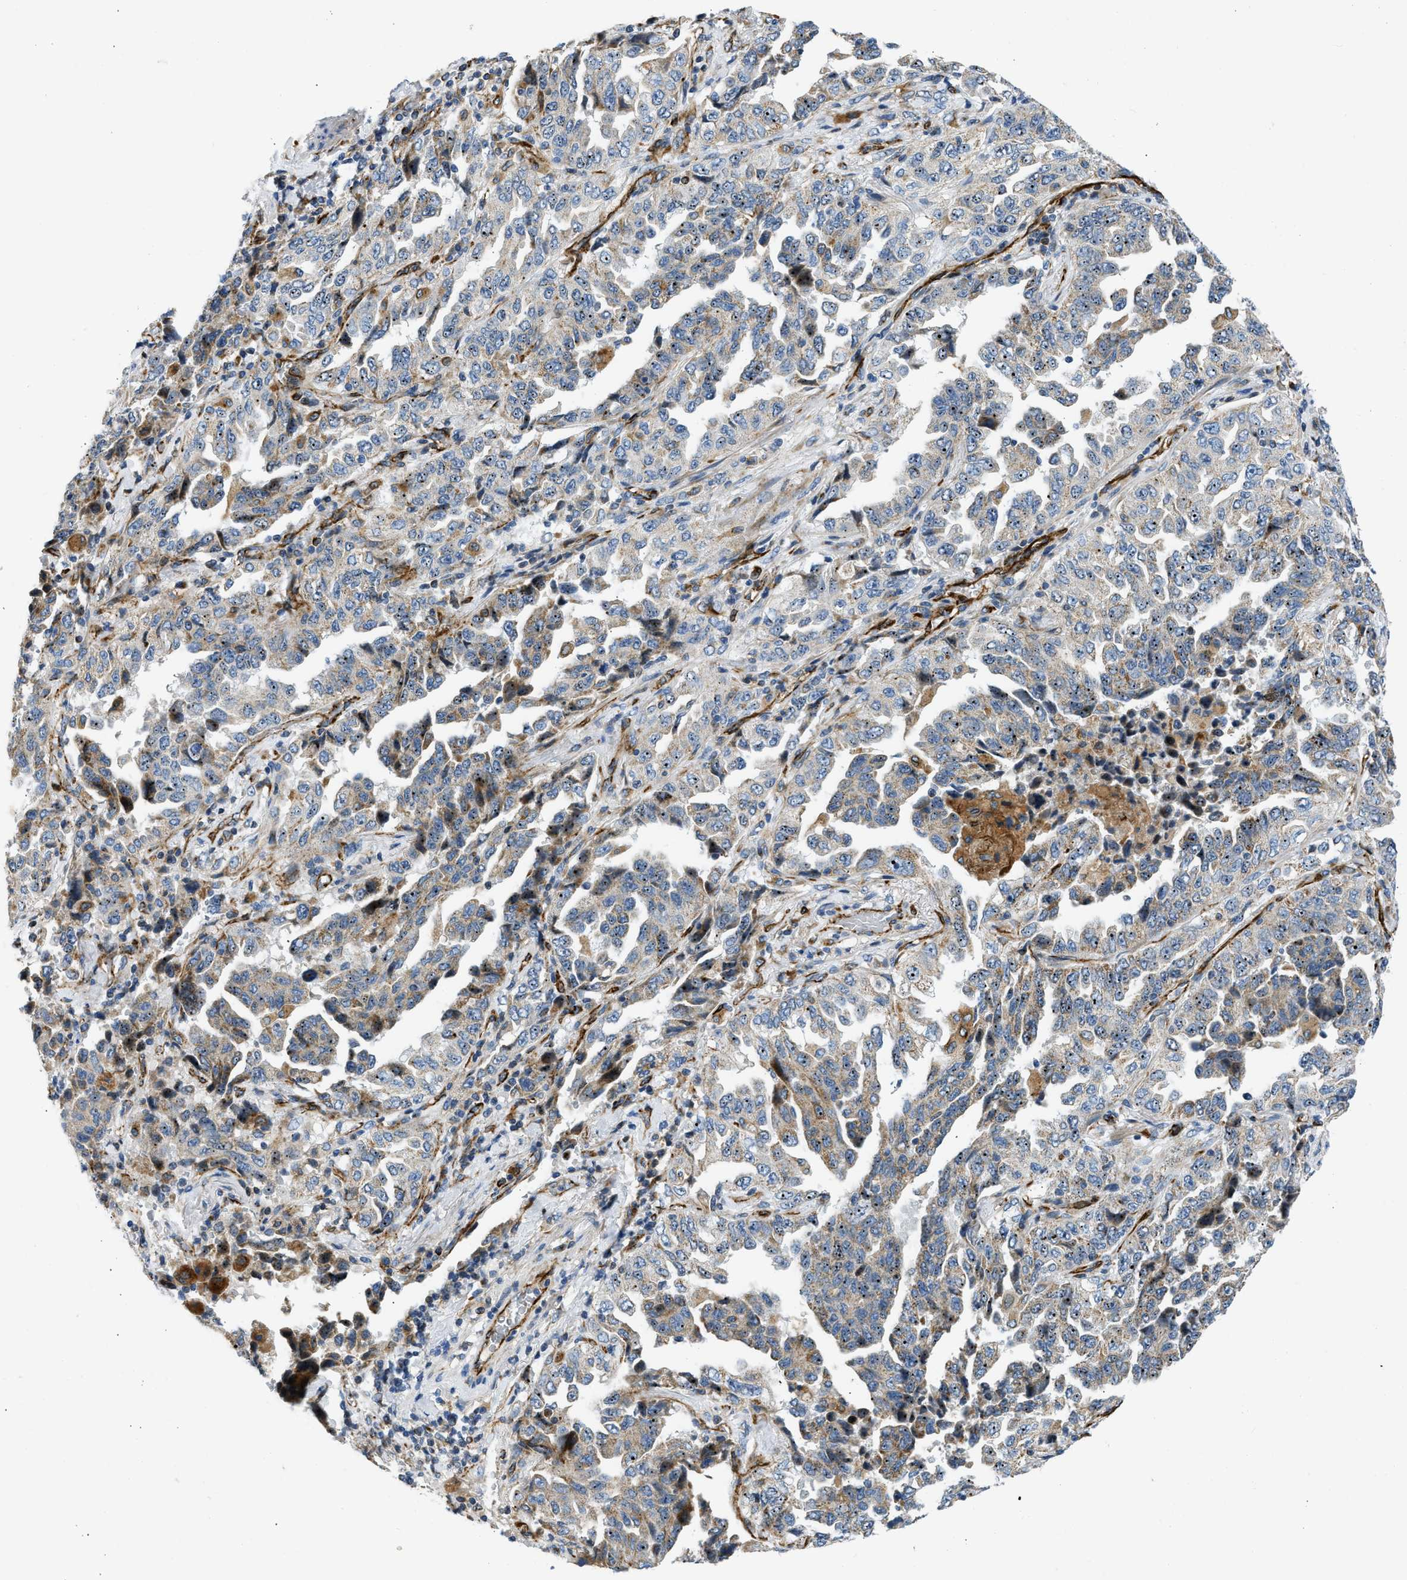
{"staining": {"intensity": "weak", "quantity": "25%-75%", "location": "cytoplasmic/membranous"}, "tissue": "lung cancer", "cell_type": "Tumor cells", "image_type": "cancer", "snomed": [{"axis": "morphology", "description": "Adenocarcinoma, NOS"}, {"axis": "topography", "description": "Lung"}], "caption": "This micrograph displays IHC staining of human lung adenocarcinoma, with low weak cytoplasmic/membranous expression in approximately 25%-75% of tumor cells.", "gene": "ULK4", "patient": {"sex": "female", "age": 51}}